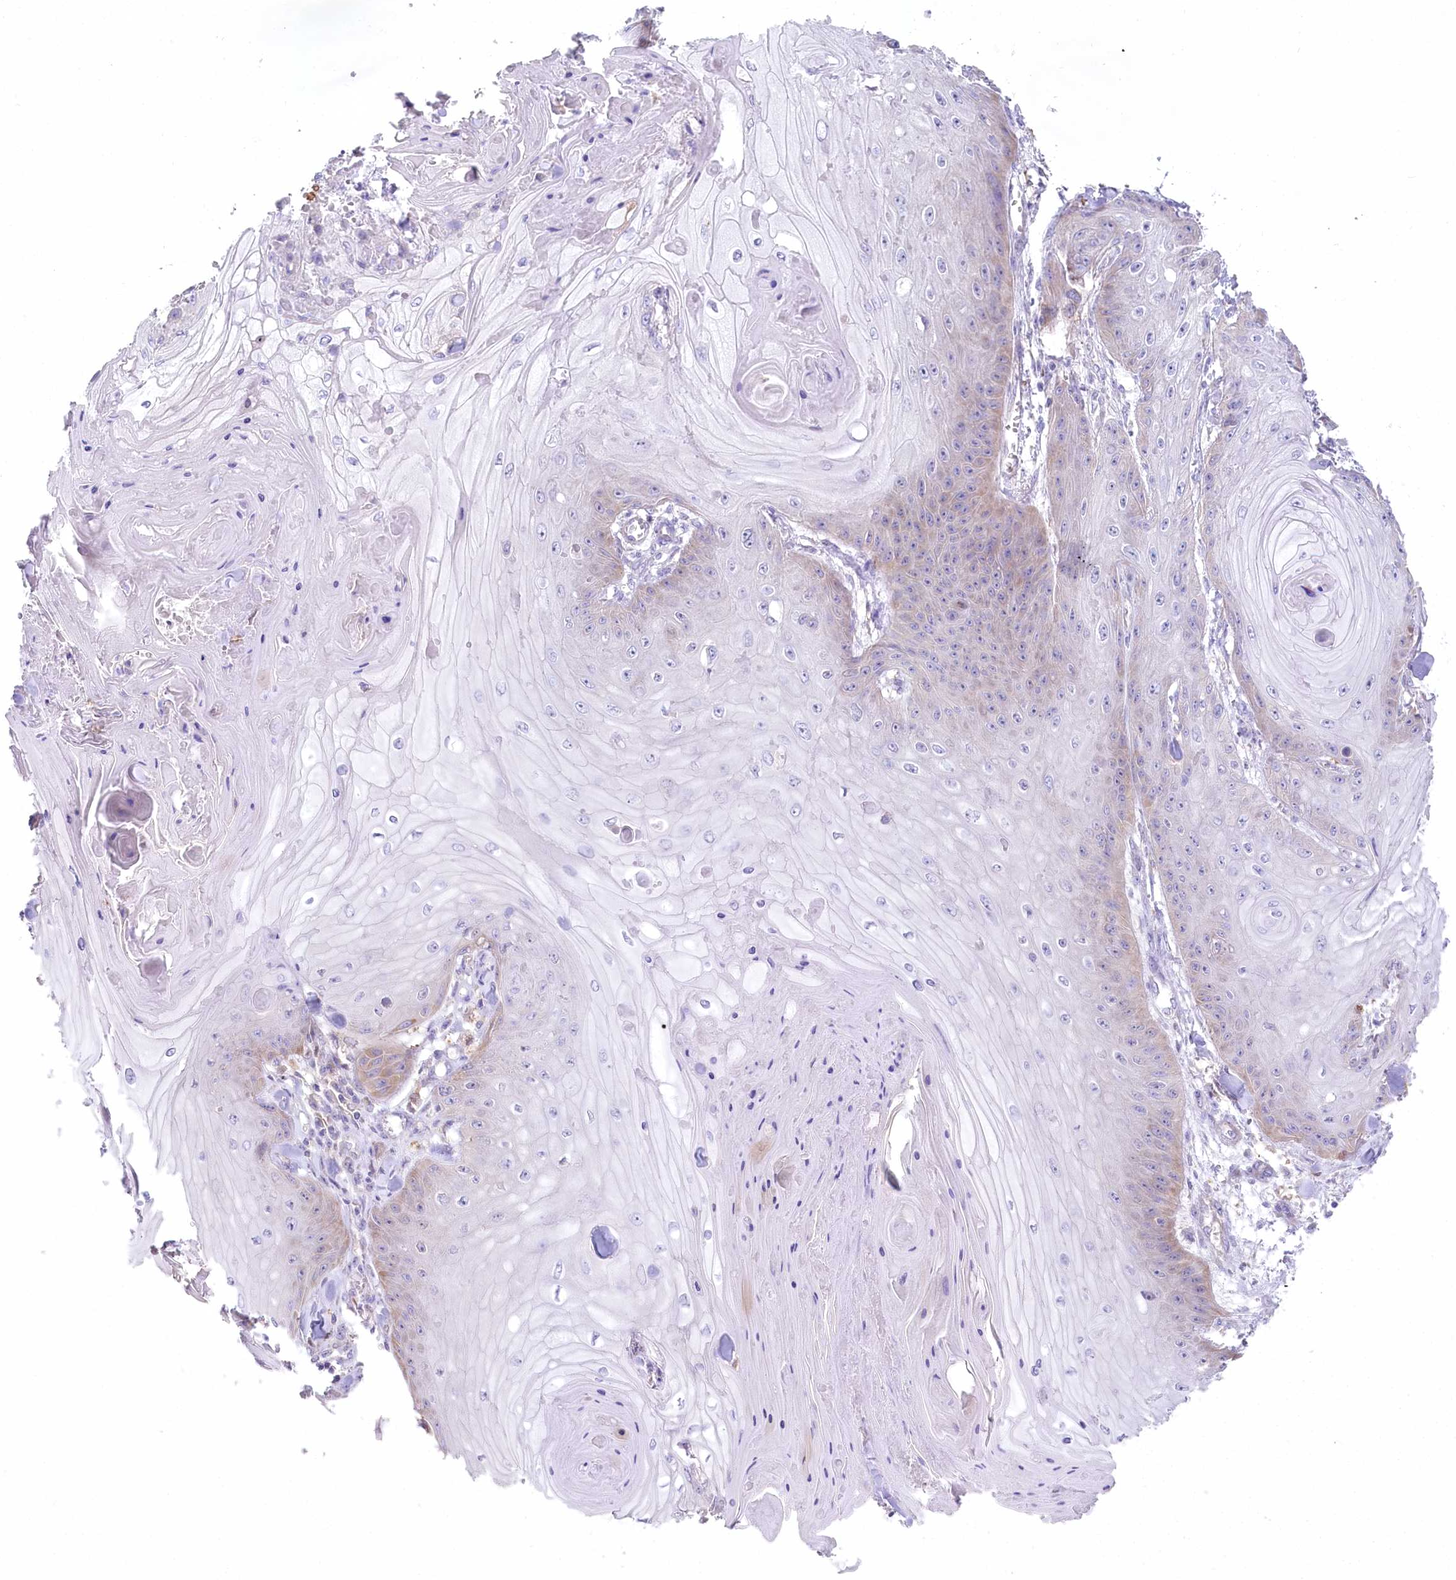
{"staining": {"intensity": "weak", "quantity": "25%-75%", "location": "cytoplasmic/membranous"}, "tissue": "skin cancer", "cell_type": "Tumor cells", "image_type": "cancer", "snomed": [{"axis": "morphology", "description": "Squamous cell carcinoma, NOS"}, {"axis": "topography", "description": "Skin"}], "caption": "Approximately 25%-75% of tumor cells in human skin squamous cell carcinoma show weak cytoplasmic/membranous protein expression as visualized by brown immunohistochemical staining.", "gene": "MYOZ1", "patient": {"sex": "male", "age": 74}}